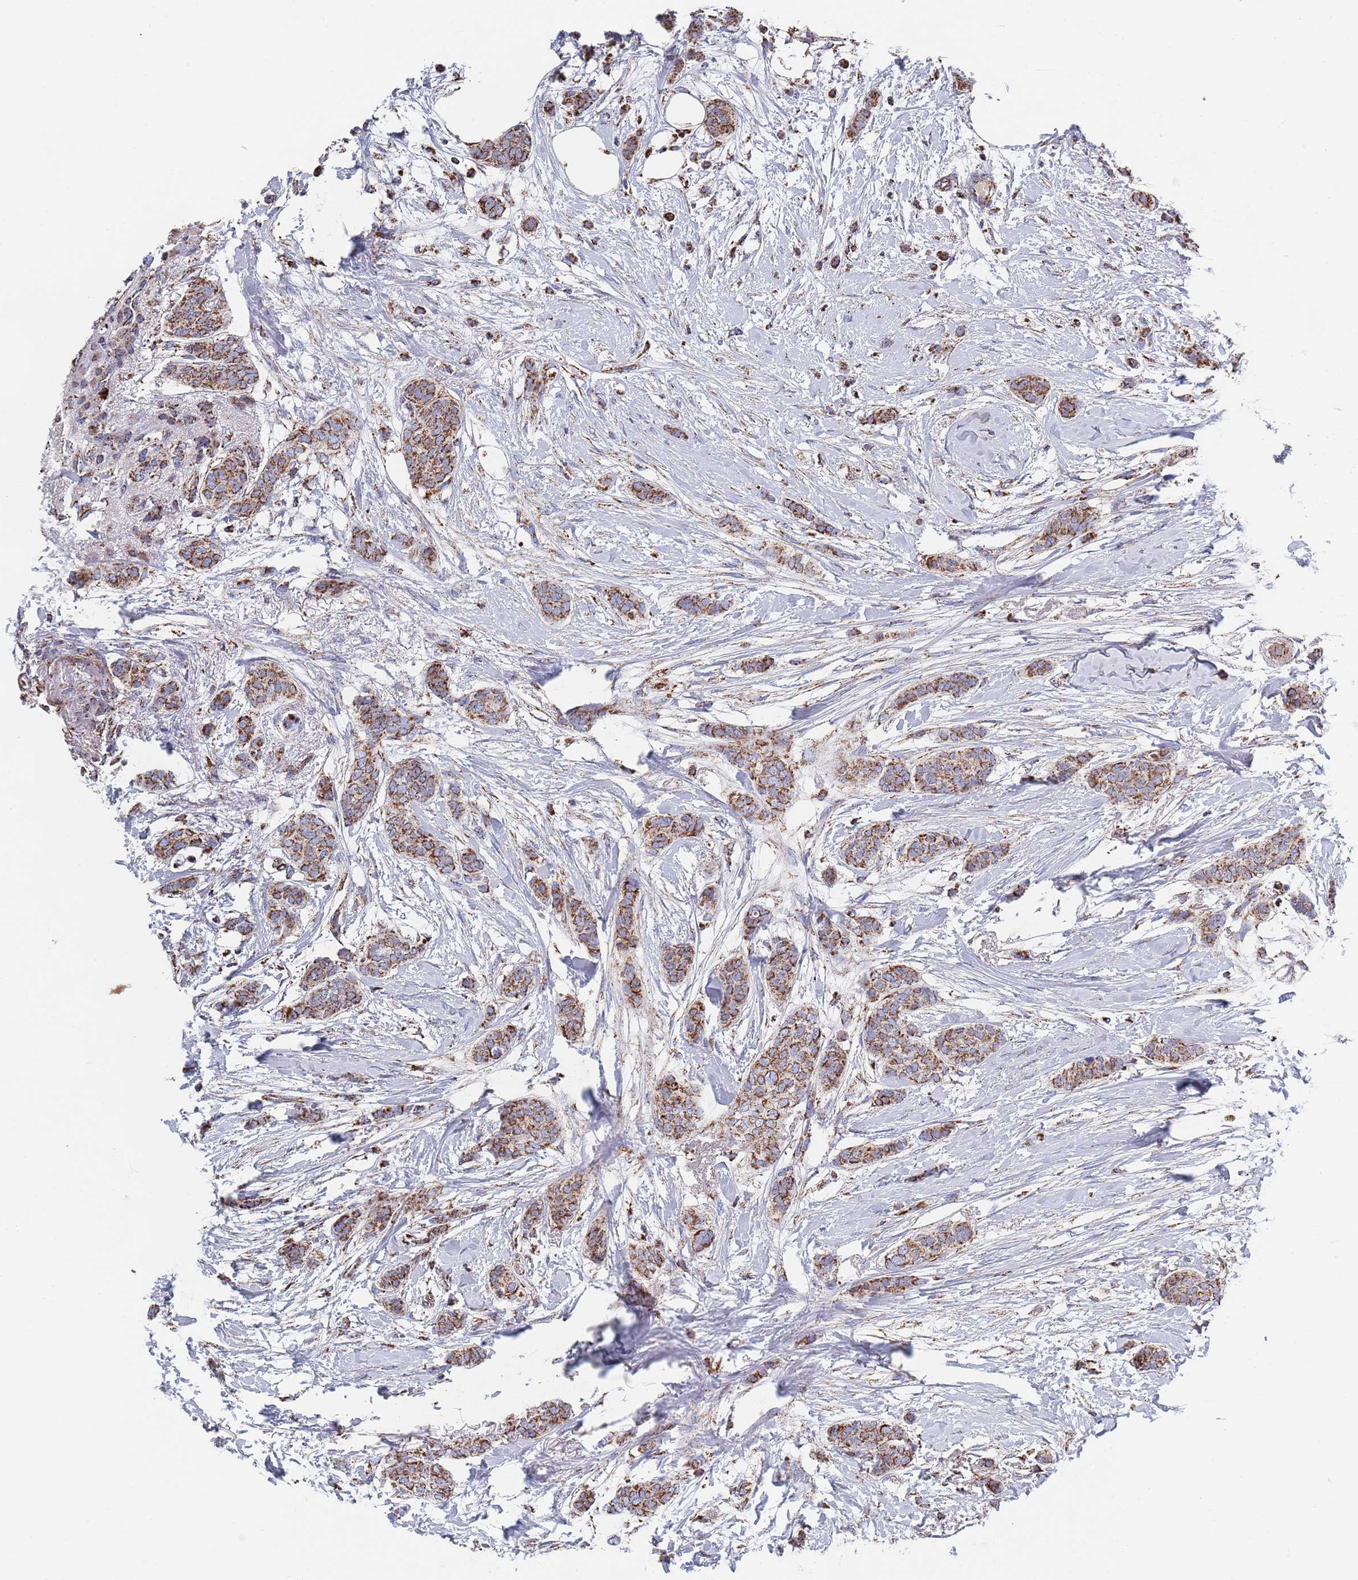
{"staining": {"intensity": "moderate", "quantity": ">75%", "location": "cytoplasmic/membranous"}, "tissue": "breast cancer", "cell_type": "Tumor cells", "image_type": "cancer", "snomed": [{"axis": "morphology", "description": "Duct carcinoma"}, {"axis": "topography", "description": "Breast"}], "caption": "Immunohistochemical staining of human breast cancer (intraductal carcinoma) demonstrates medium levels of moderate cytoplasmic/membranous protein staining in approximately >75% of tumor cells. (DAB IHC with brightfield microscopy, high magnification).", "gene": "PGP", "patient": {"sex": "female", "age": 72}}